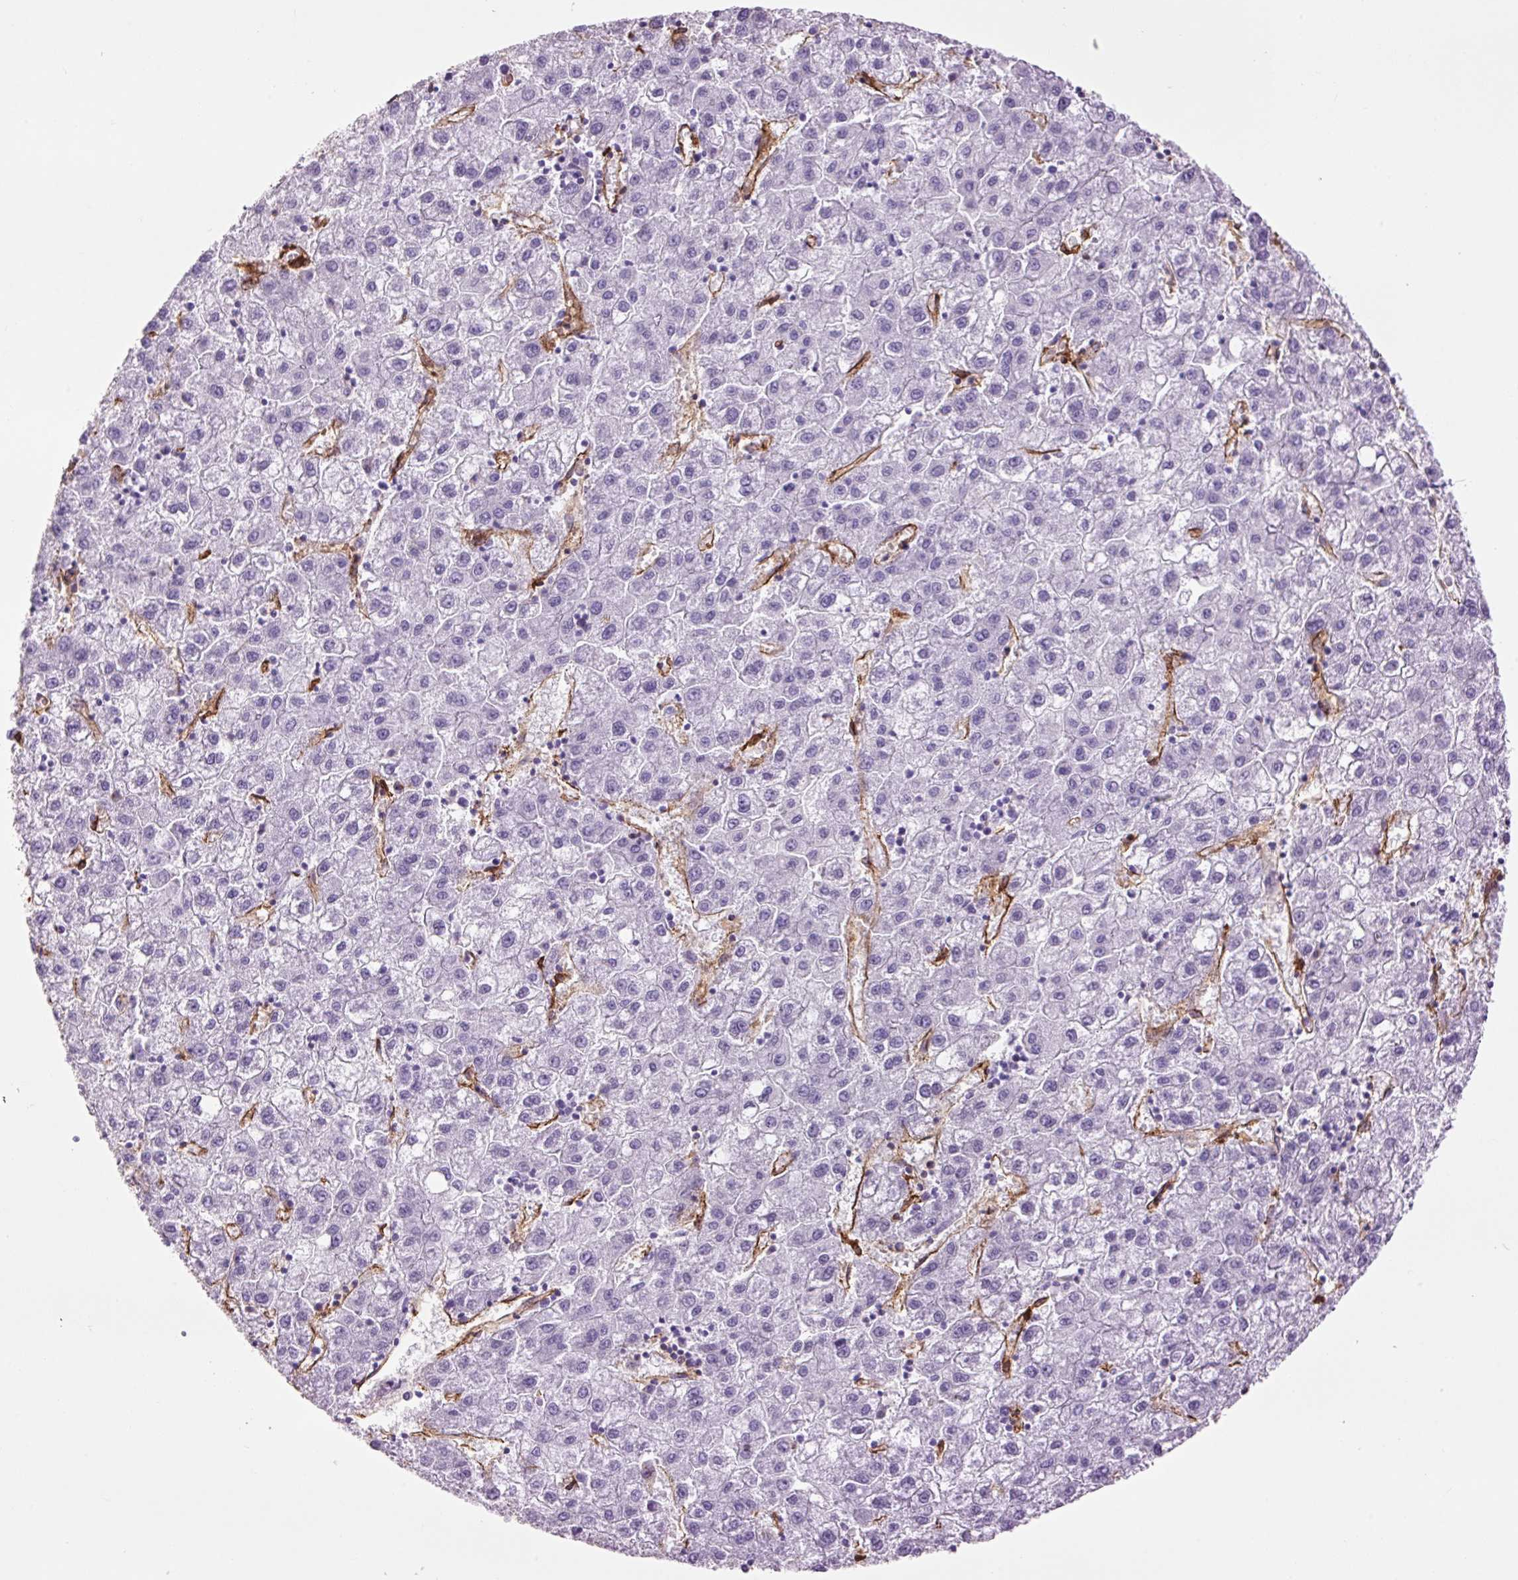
{"staining": {"intensity": "negative", "quantity": "none", "location": "none"}, "tissue": "liver cancer", "cell_type": "Tumor cells", "image_type": "cancer", "snomed": [{"axis": "morphology", "description": "Carcinoma, Hepatocellular, NOS"}, {"axis": "topography", "description": "Liver"}], "caption": "There is no significant expression in tumor cells of liver cancer.", "gene": "CAV1", "patient": {"sex": "male", "age": 72}}